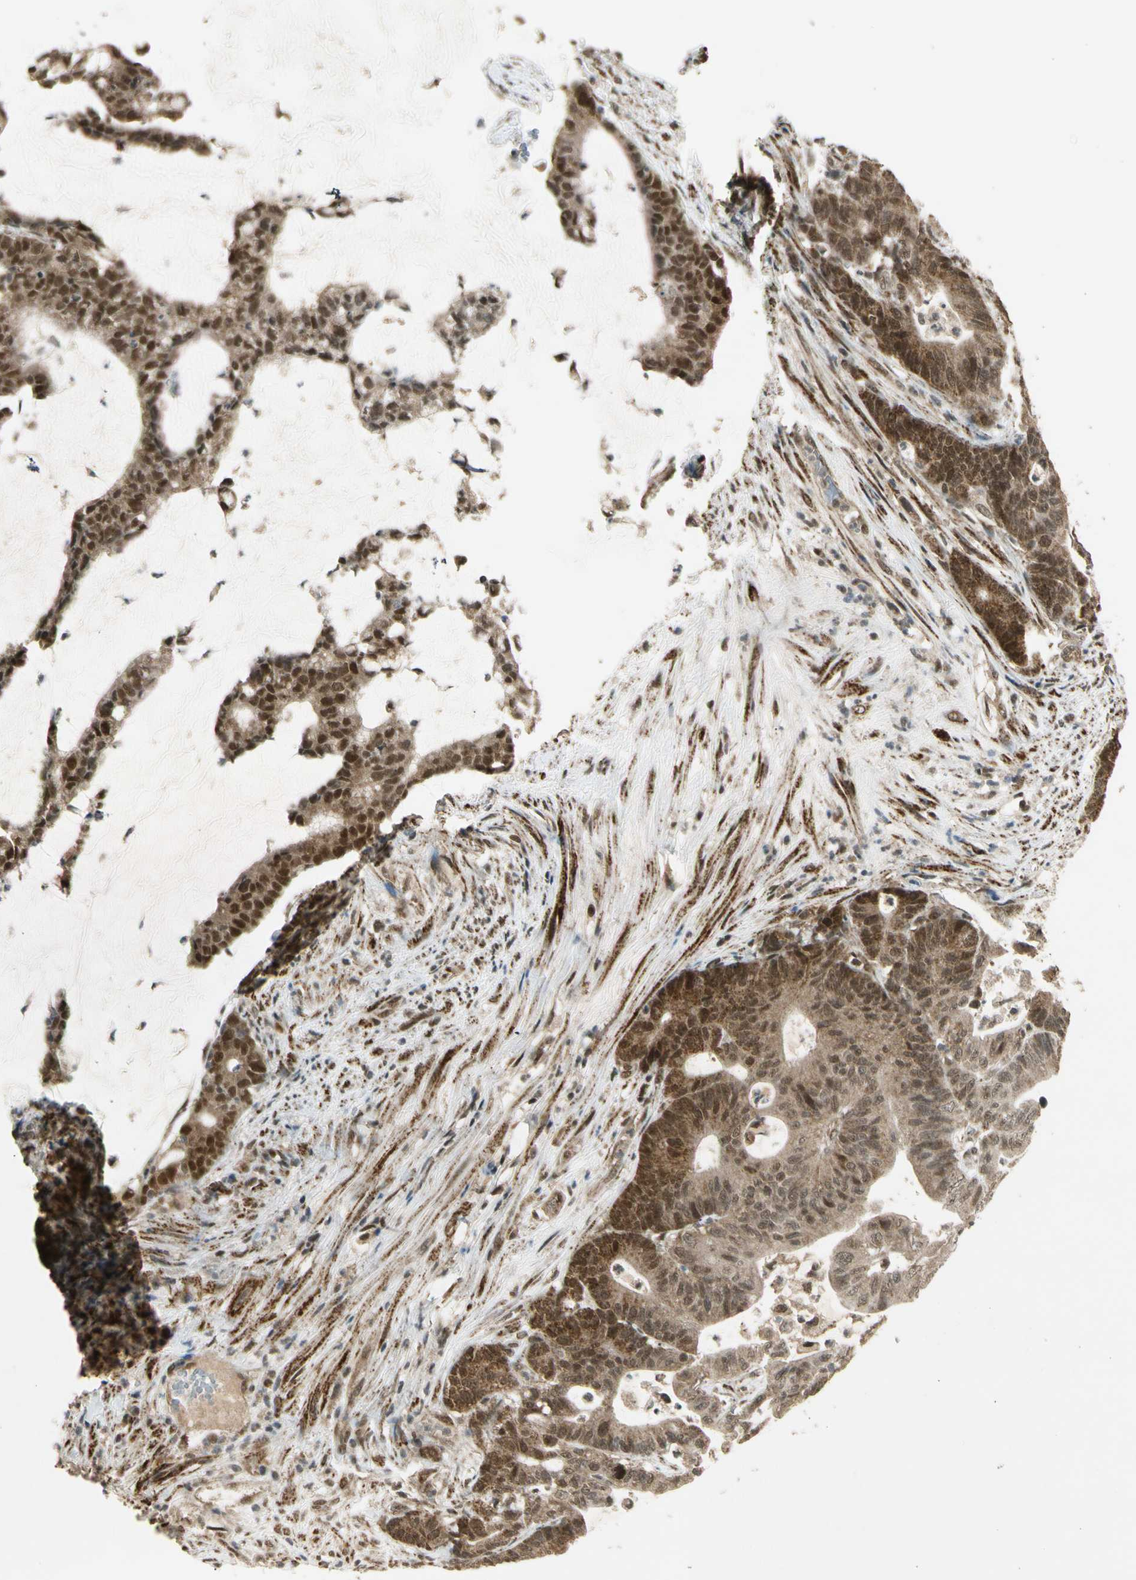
{"staining": {"intensity": "moderate", "quantity": ">75%", "location": "cytoplasmic/membranous,nuclear"}, "tissue": "colorectal cancer", "cell_type": "Tumor cells", "image_type": "cancer", "snomed": [{"axis": "morphology", "description": "Adenocarcinoma, NOS"}, {"axis": "topography", "description": "Colon"}], "caption": "This is a photomicrograph of immunohistochemistry staining of colorectal cancer (adenocarcinoma), which shows moderate positivity in the cytoplasmic/membranous and nuclear of tumor cells.", "gene": "ZNF135", "patient": {"sex": "female", "age": 84}}